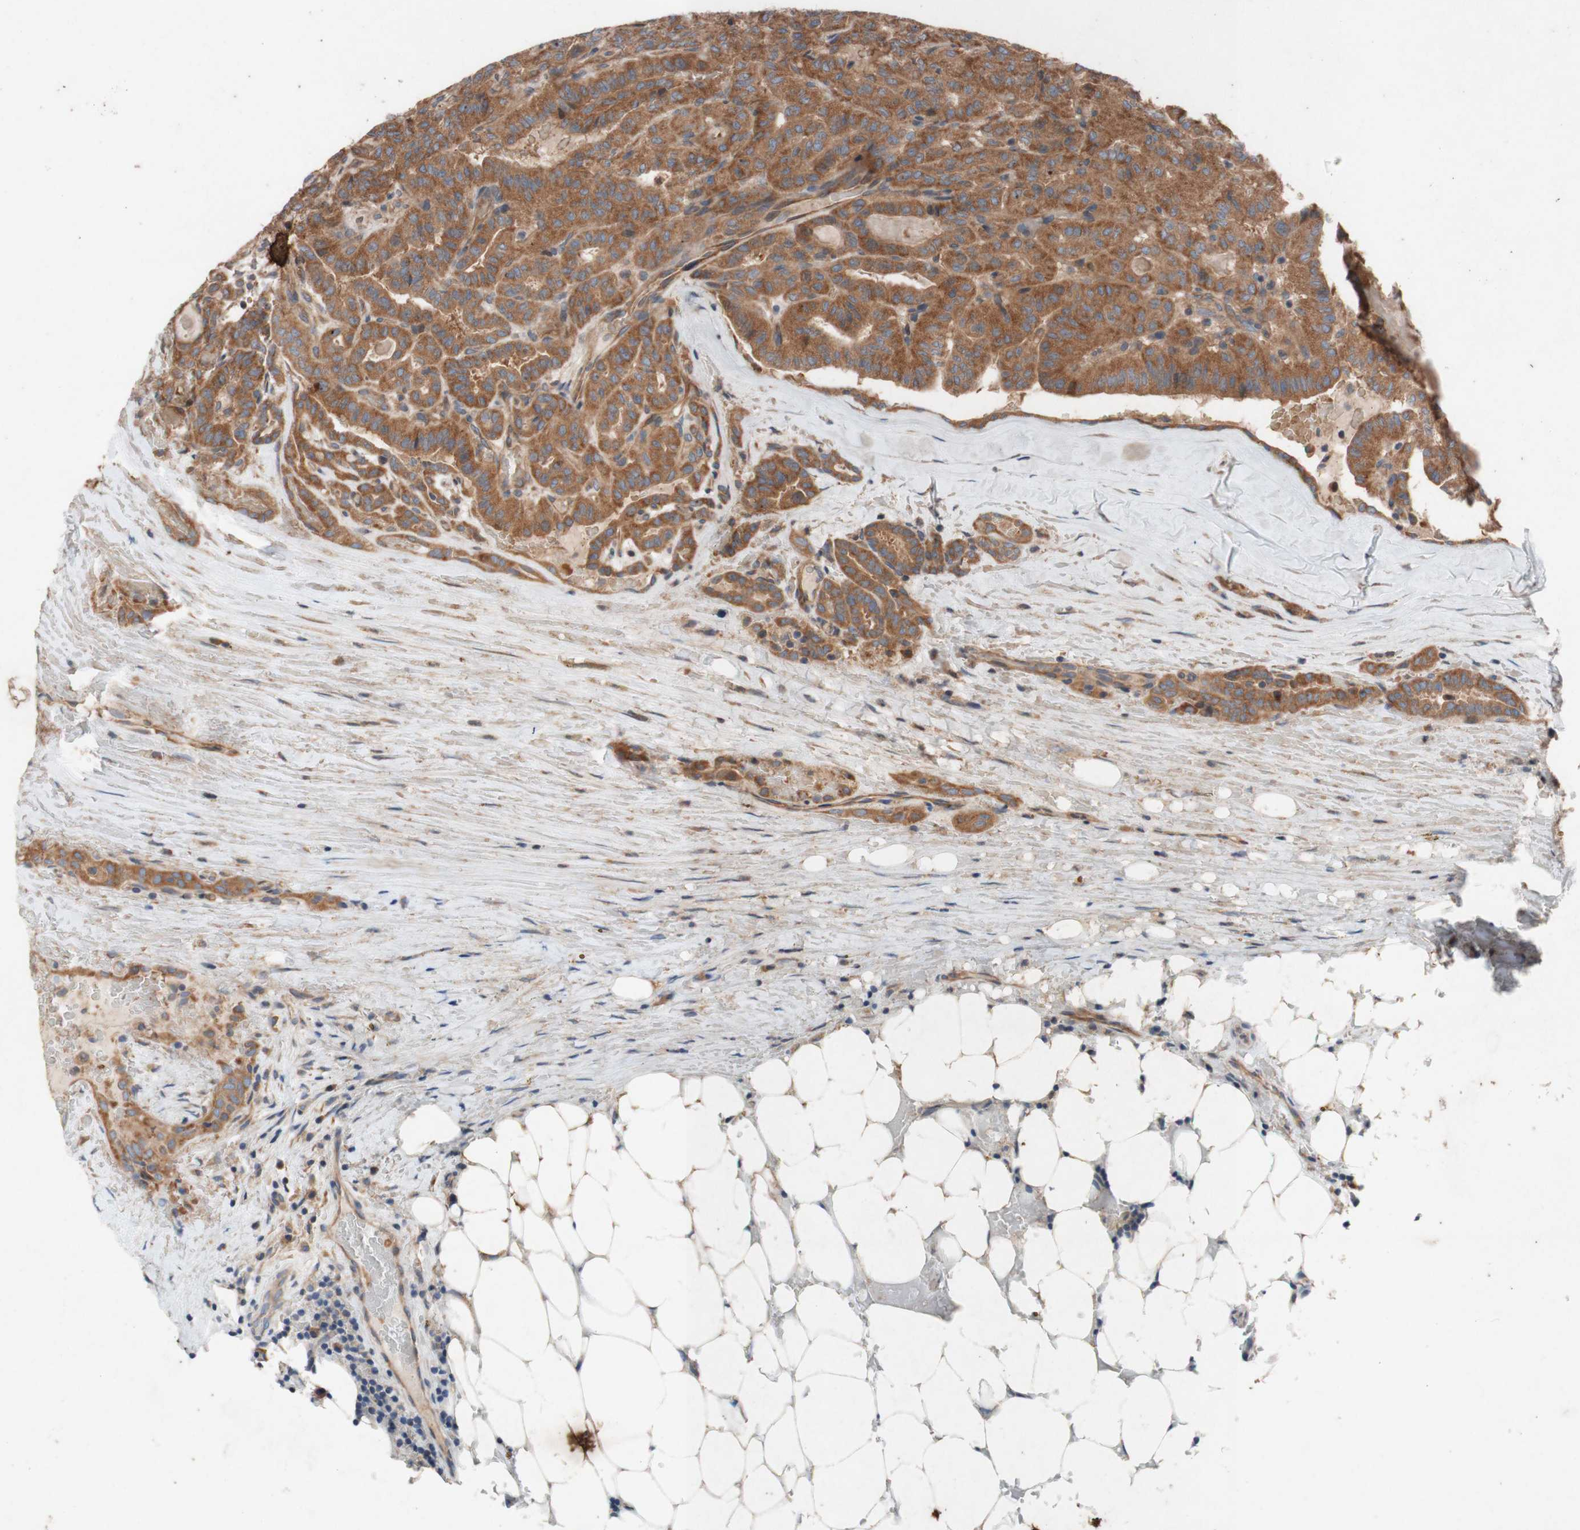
{"staining": {"intensity": "moderate", "quantity": ">75%", "location": "cytoplasmic/membranous"}, "tissue": "head and neck cancer", "cell_type": "Tumor cells", "image_type": "cancer", "snomed": [{"axis": "morphology", "description": "Squamous cell carcinoma, NOS"}, {"axis": "topography", "description": "Oral tissue"}, {"axis": "topography", "description": "Head-Neck"}], "caption": "Human head and neck squamous cell carcinoma stained with a protein marker displays moderate staining in tumor cells.", "gene": "TST", "patient": {"sex": "female", "age": 50}}